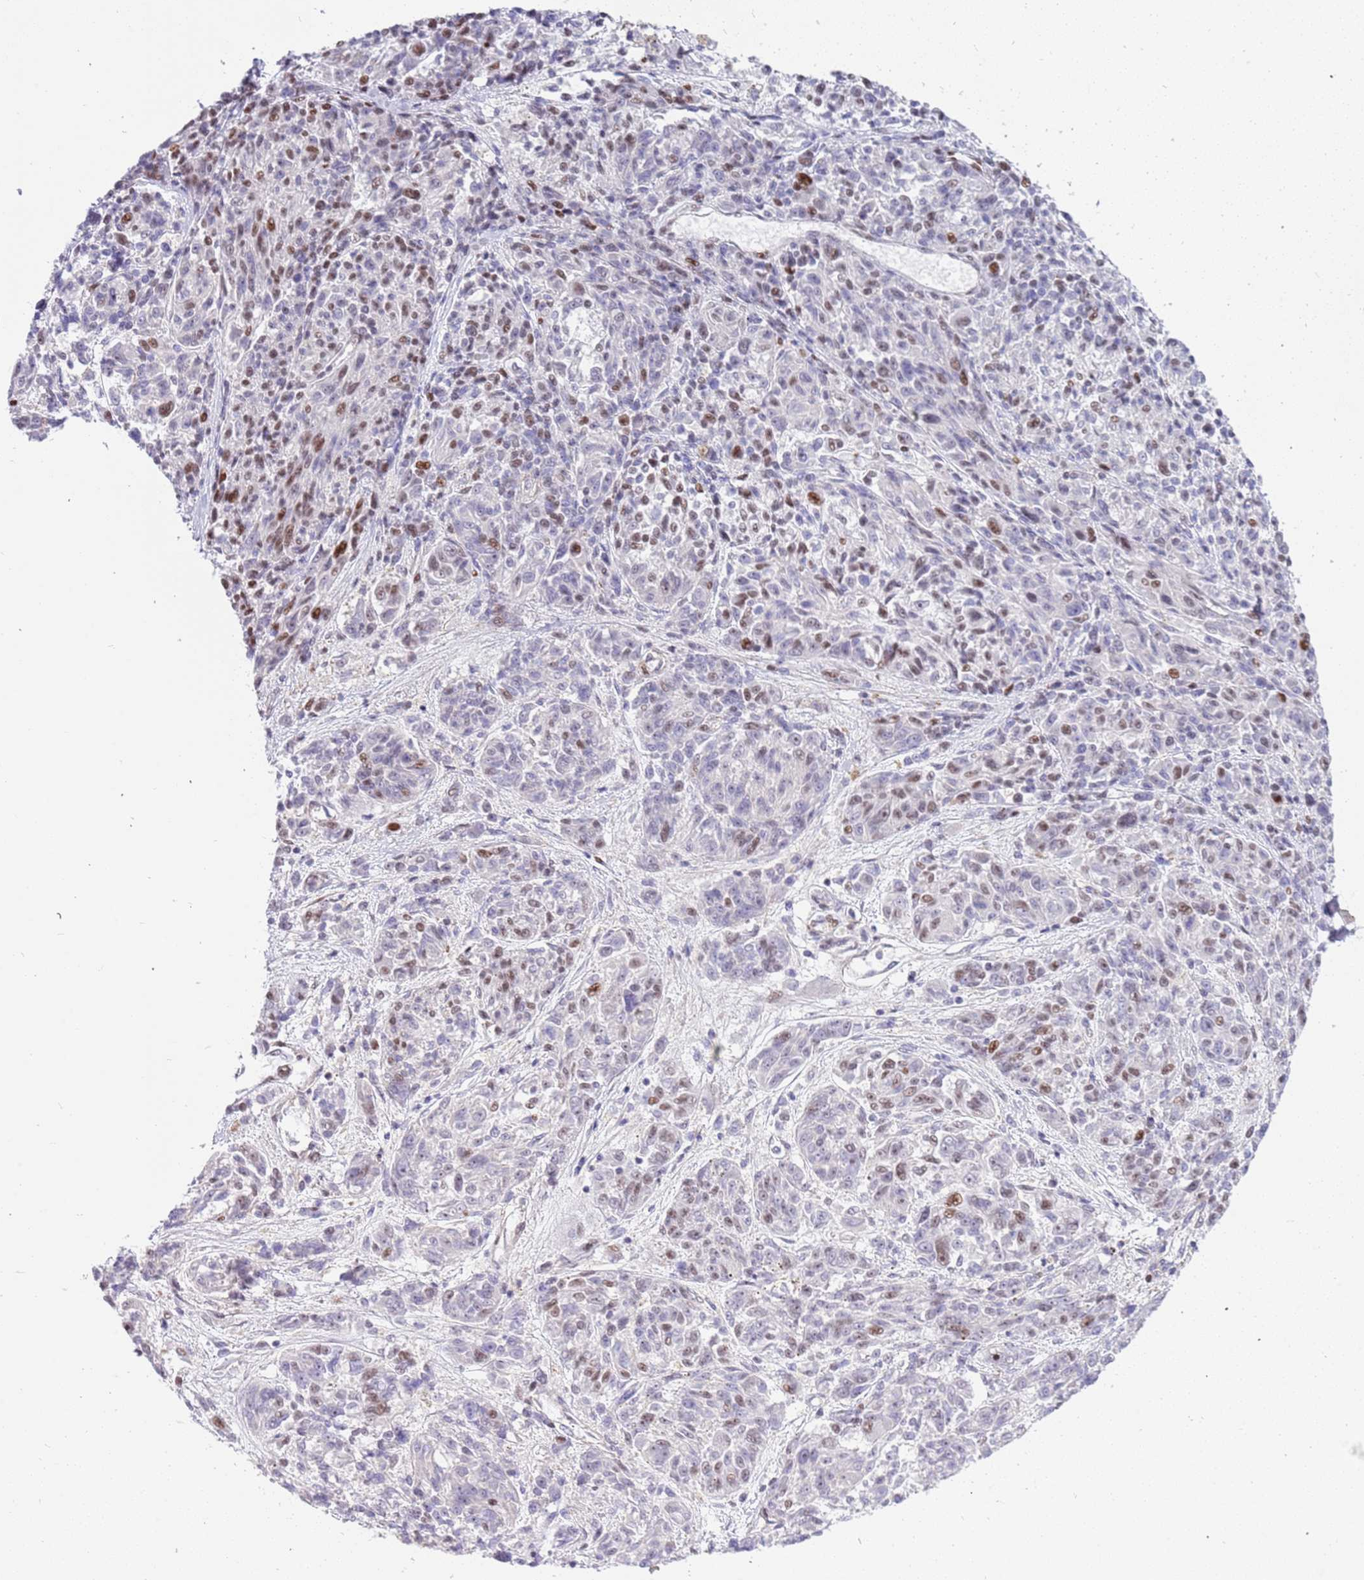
{"staining": {"intensity": "moderate", "quantity": "25%-75%", "location": "nuclear"}, "tissue": "melanoma", "cell_type": "Tumor cells", "image_type": "cancer", "snomed": [{"axis": "morphology", "description": "Malignant melanoma, NOS"}, {"axis": "topography", "description": "Skin"}], "caption": "Immunohistochemistry image of neoplastic tissue: human malignant melanoma stained using immunohistochemistry (IHC) reveals medium levels of moderate protein expression localized specifically in the nuclear of tumor cells, appearing as a nuclear brown color.", "gene": "LRMDA", "patient": {"sex": "male", "age": 53}}